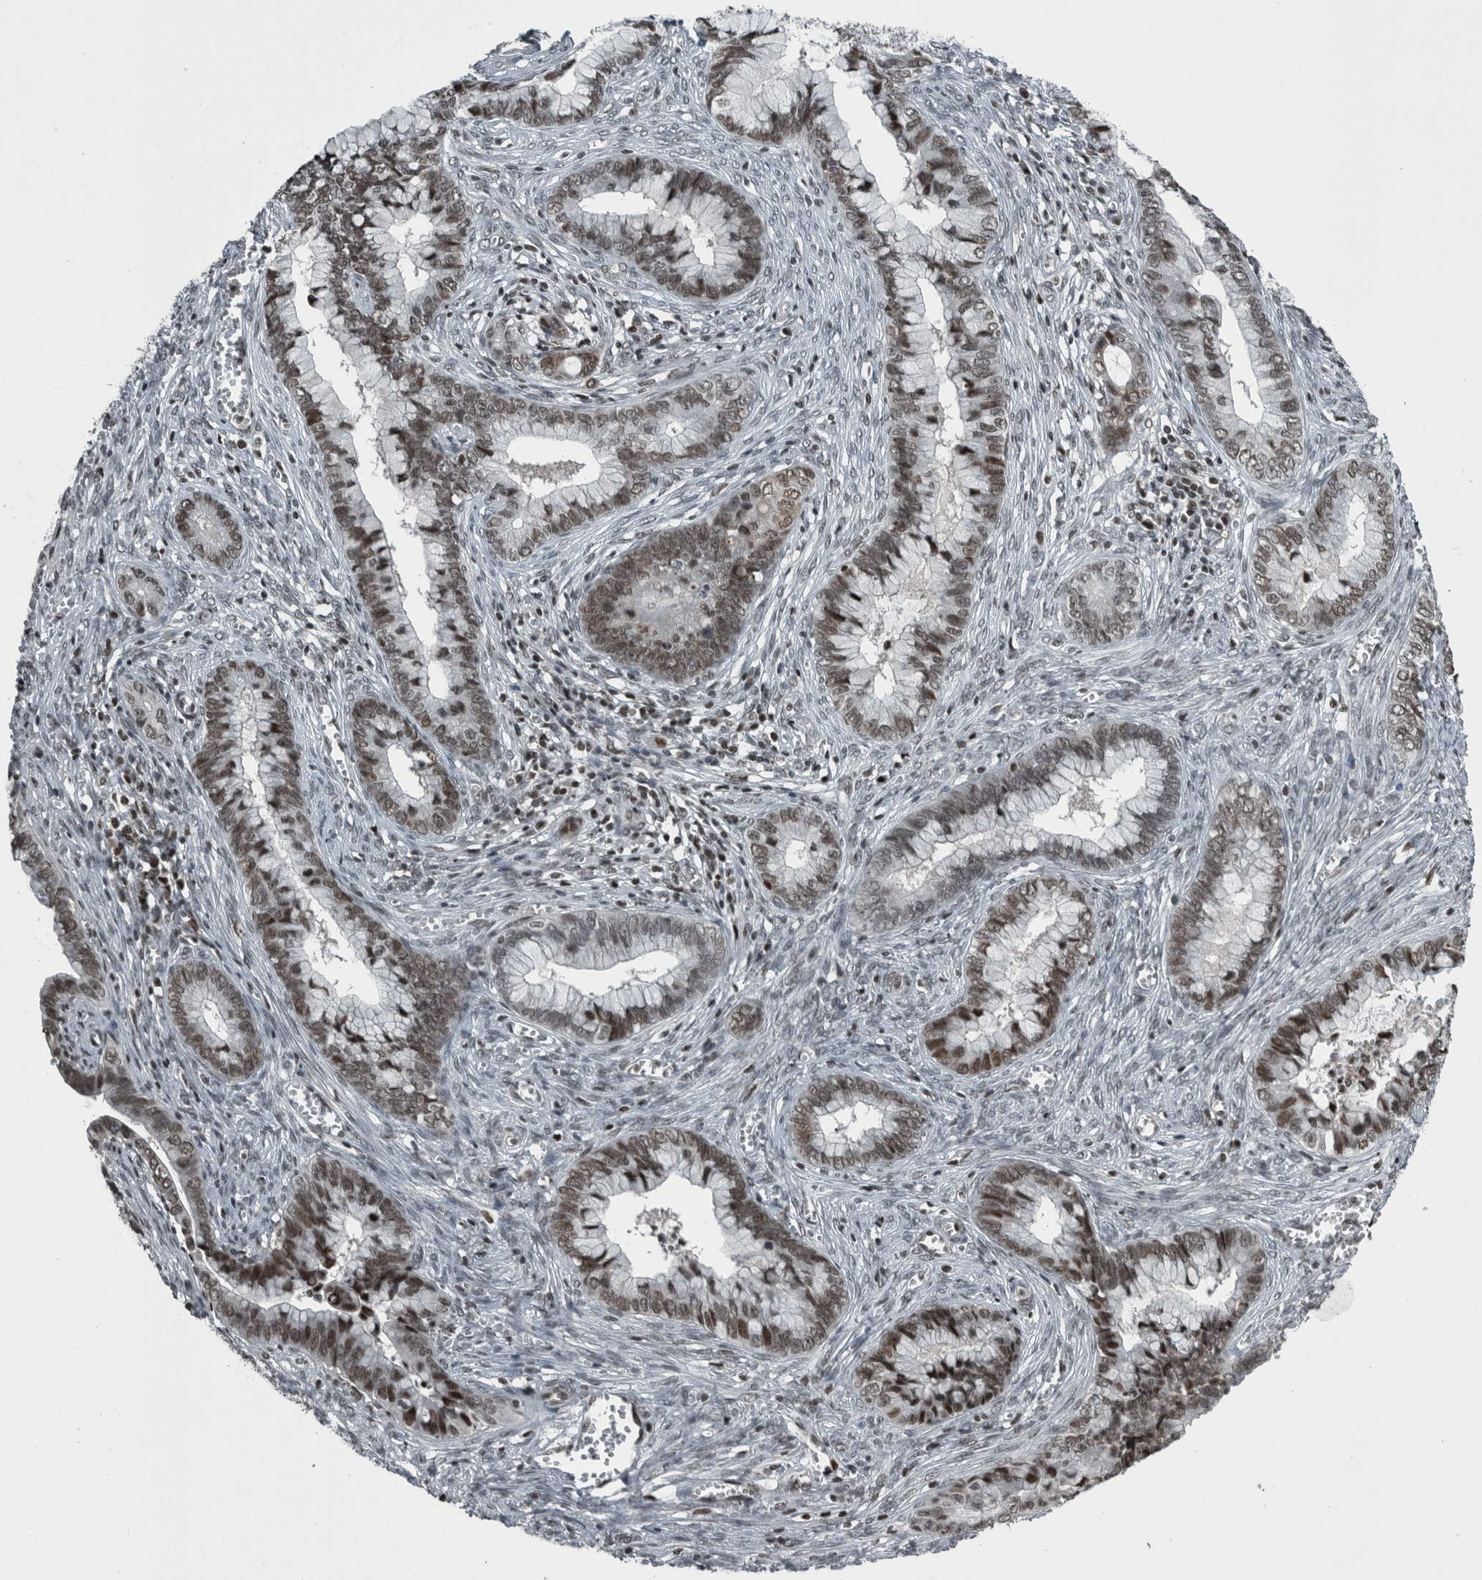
{"staining": {"intensity": "moderate", "quantity": ">75%", "location": "nuclear"}, "tissue": "cervical cancer", "cell_type": "Tumor cells", "image_type": "cancer", "snomed": [{"axis": "morphology", "description": "Adenocarcinoma, NOS"}, {"axis": "topography", "description": "Cervix"}], "caption": "Adenocarcinoma (cervical) stained for a protein exhibits moderate nuclear positivity in tumor cells. Immunohistochemistry stains the protein of interest in brown and the nuclei are stained blue.", "gene": "UNC50", "patient": {"sex": "female", "age": 44}}